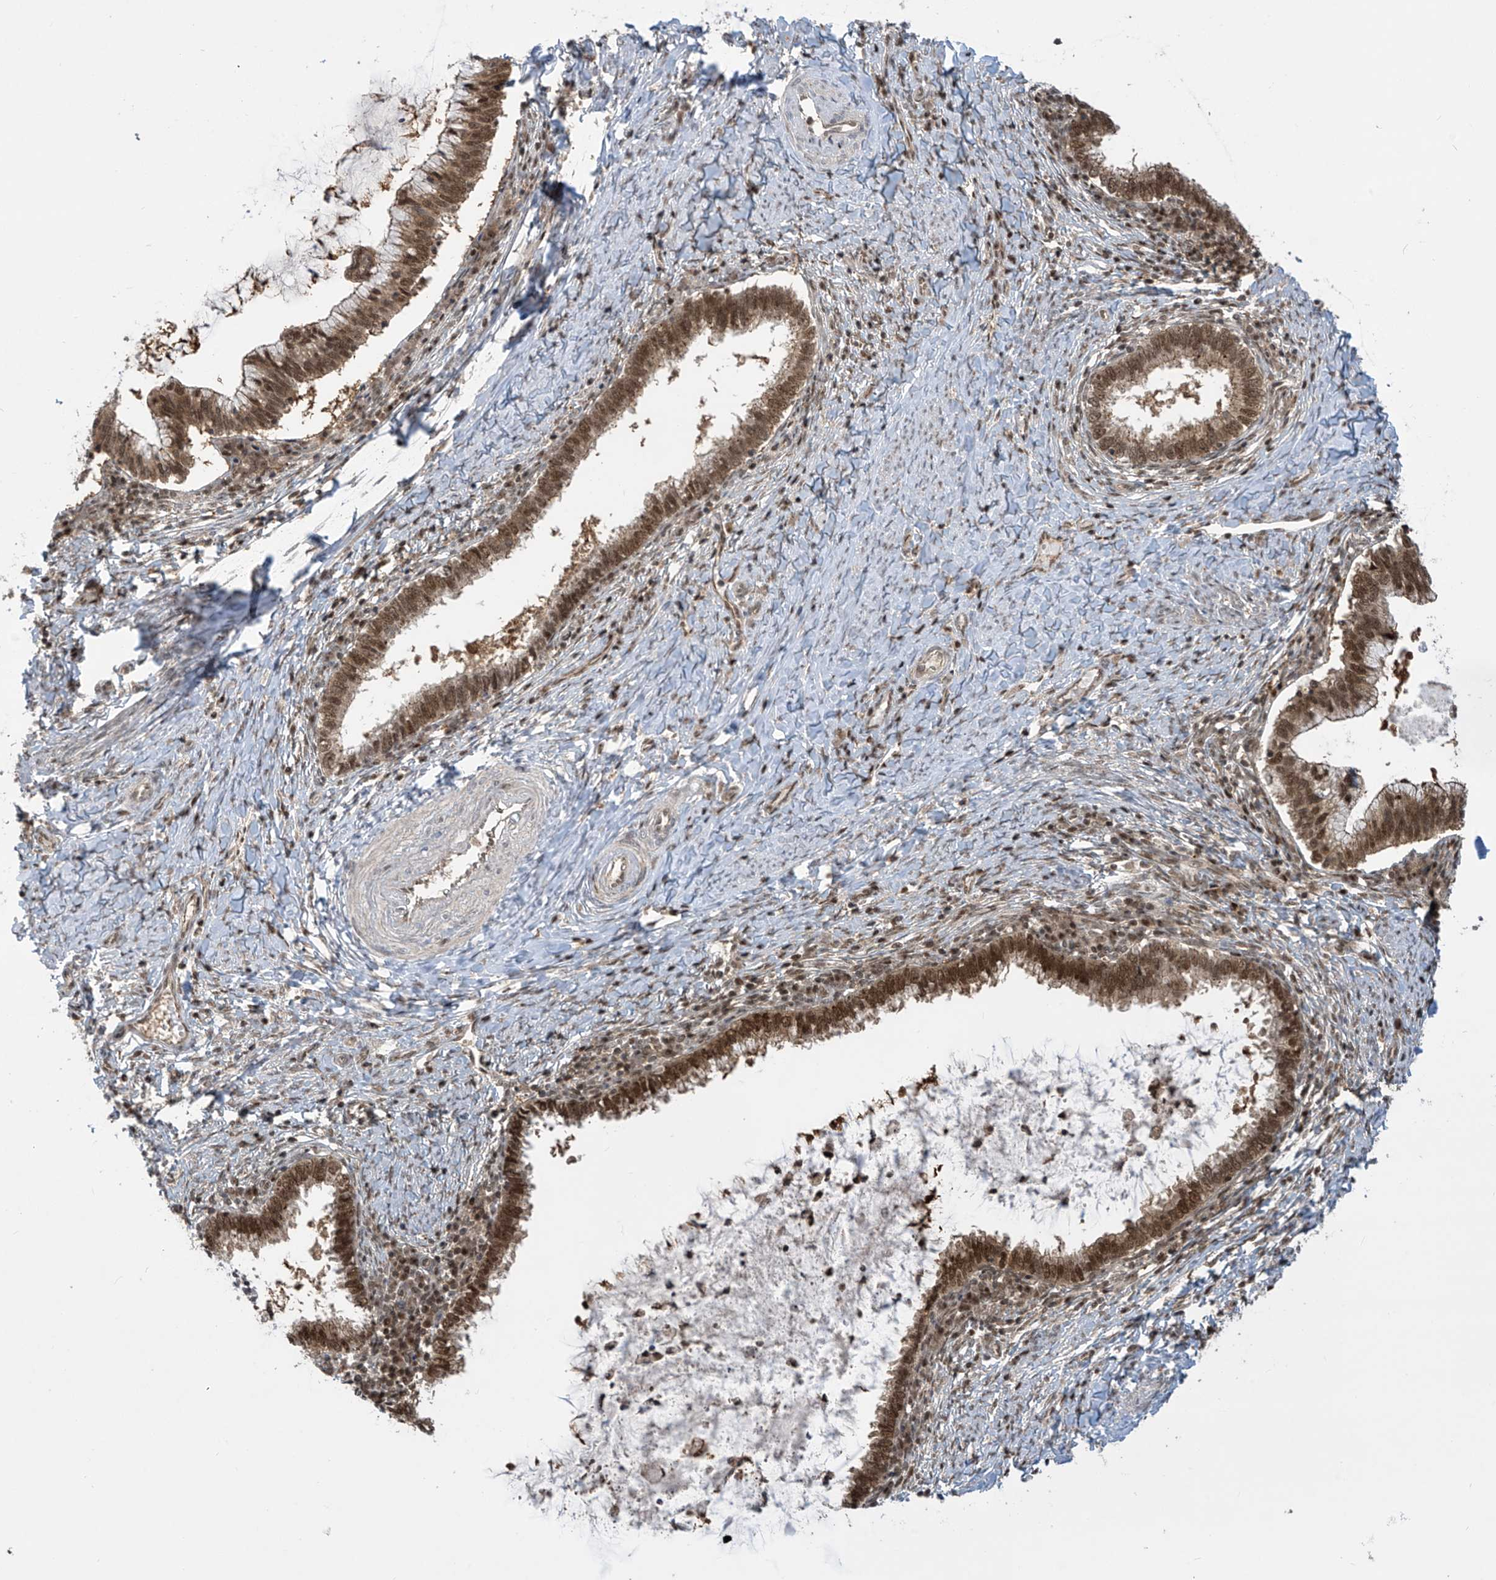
{"staining": {"intensity": "moderate", "quantity": ">75%", "location": "nuclear"}, "tissue": "cervical cancer", "cell_type": "Tumor cells", "image_type": "cancer", "snomed": [{"axis": "morphology", "description": "Adenocarcinoma, NOS"}, {"axis": "topography", "description": "Cervix"}], "caption": "A brown stain shows moderate nuclear staining of a protein in human adenocarcinoma (cervical) tumor cells. (DAB (3,3'-diaminobenzidine) IHC with brightfield microscopy, high magnification).", "gene": "LAGE3", "patient": {"sex": "female", "age": 36}}